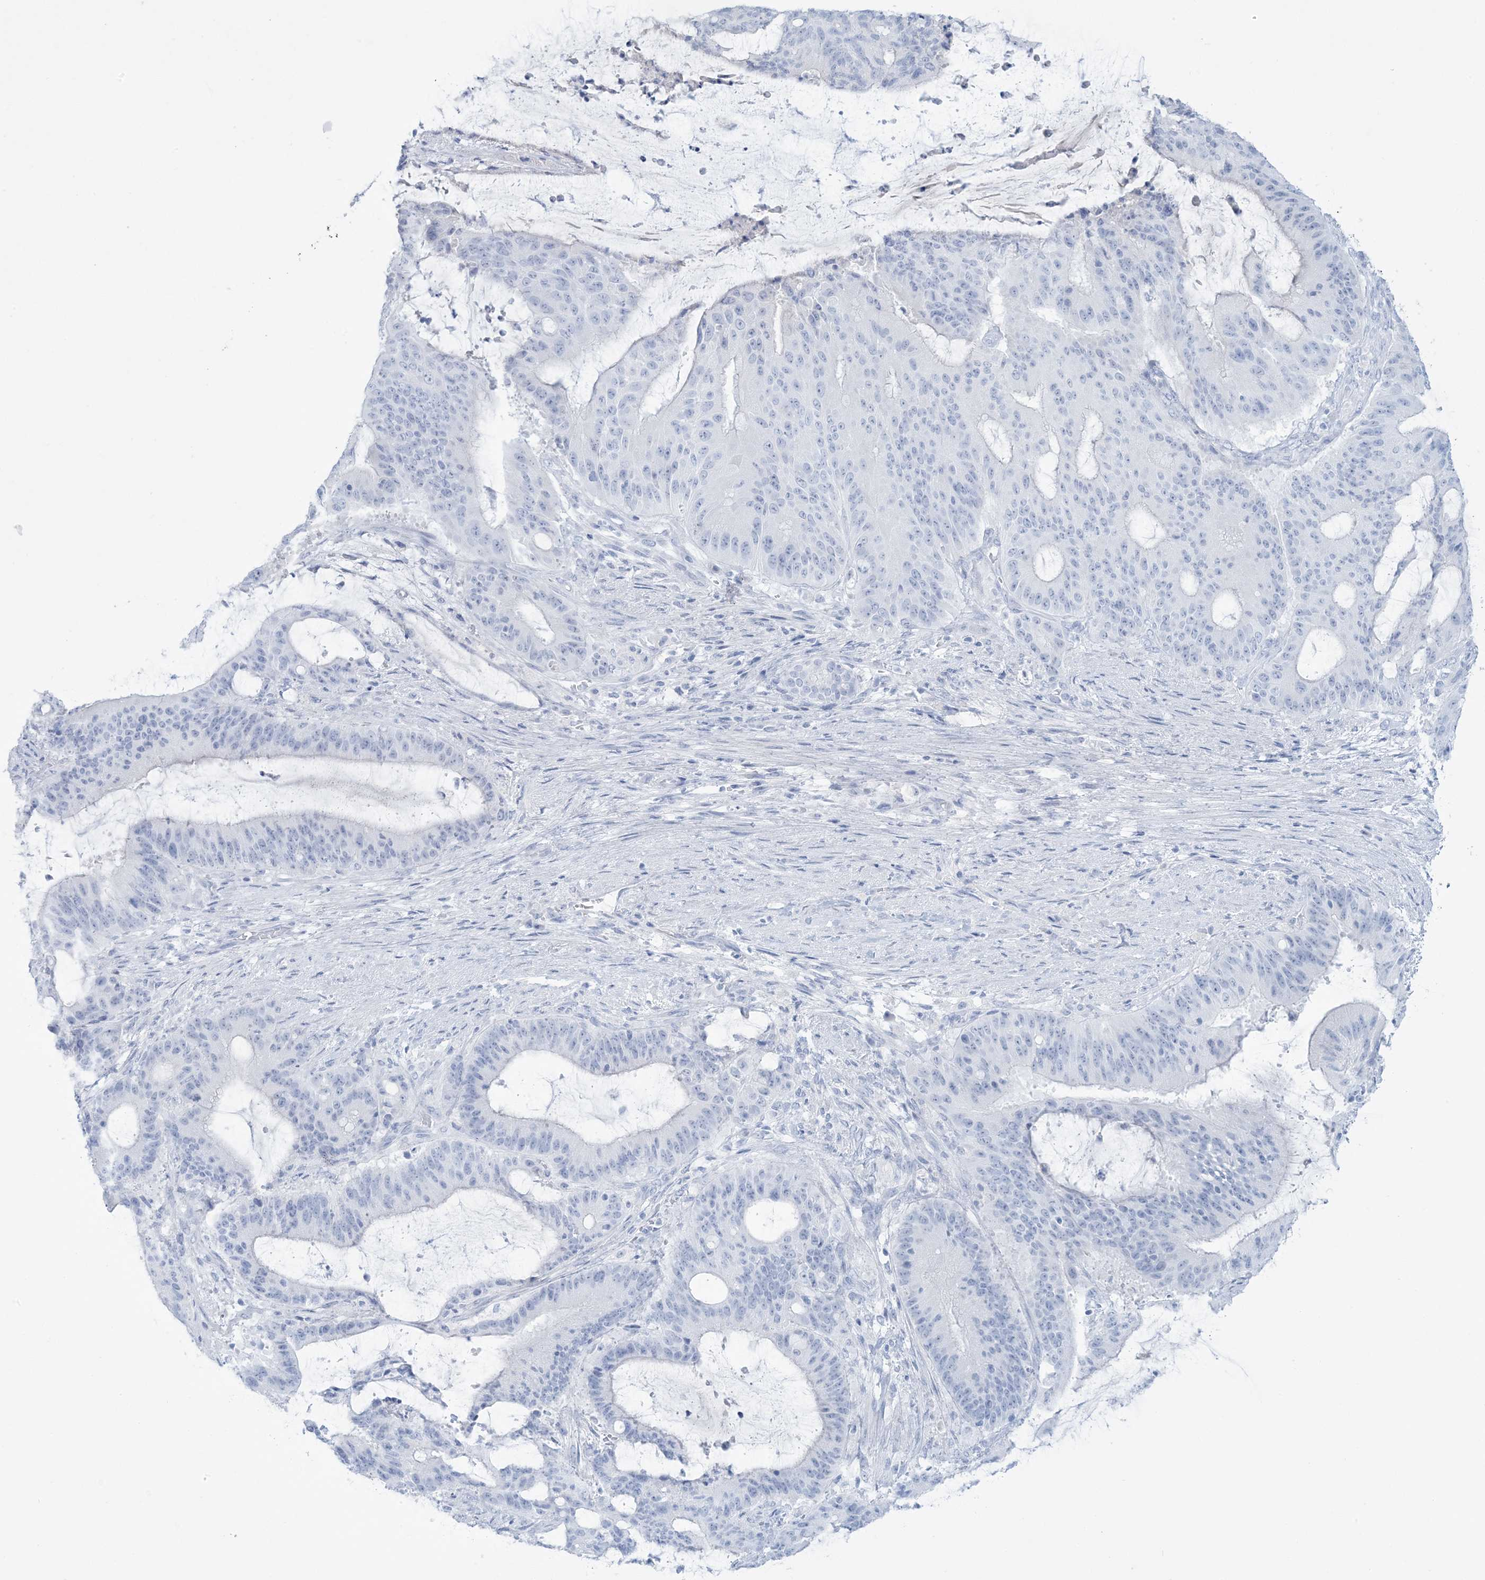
{"staining": {"intensity": "negative", "quantity": "none", "location": "none"}, "tissue": "liver cancer", "cell_type": "Tumor cells", "image_type": "cancer", "snomed": [{"axis": "morphology", "description": "Normal tissue, NOS"}, {"axis": "morphology", "description": "Cholangiocarcinoma"}, {"axis": "topography", "description": "Liver"}, {"axis": "topography", "description": "Peripheral nerve tissue"}], "caption": "Cholangiocarcinoma (liver) stained for a protein using IHC reveals no expression tumor cells.", "gene": "AGXT", "patient": {"sex": "female", "age": 73}}